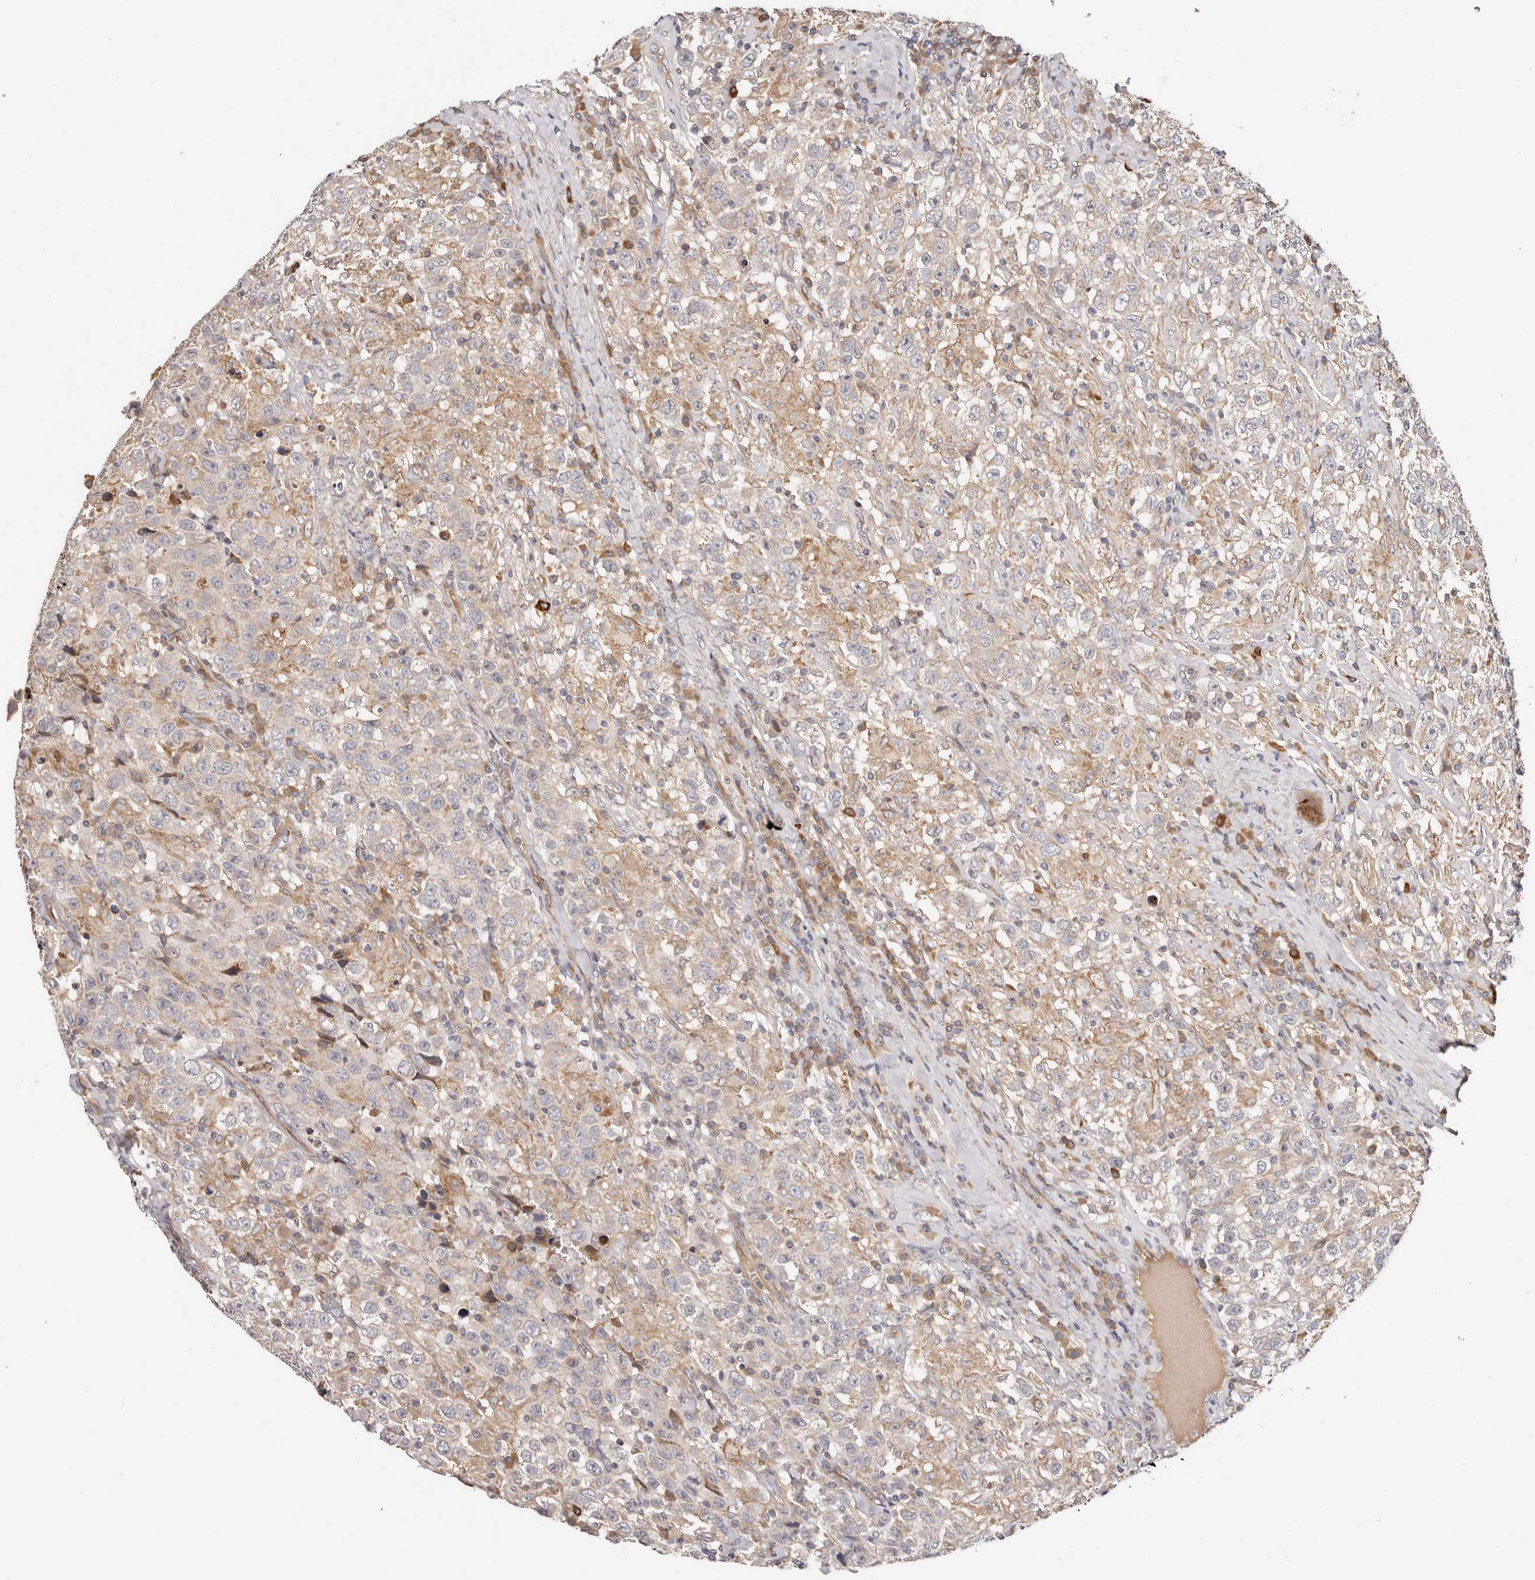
{"staining": {"intensity": "negative", "quantity": "none", "location": "none"}, "tissue": "testis cancer", "cell_type": "Tumor cells", "image_type": "cancer", "snomed": [{"axis": "morphology", "description": "Seminoma, NOS"}, {"axis": "topography", "description": "Testis"}], "caption": "High magnification brightfield microscopy of seminoma (testis) stained with DAB (brown) and counterstained with hematoxylin (blue): tumor cells show no significant expression.", "gene": "MACF1", "patient": {"sex": "male", "age": 41}}